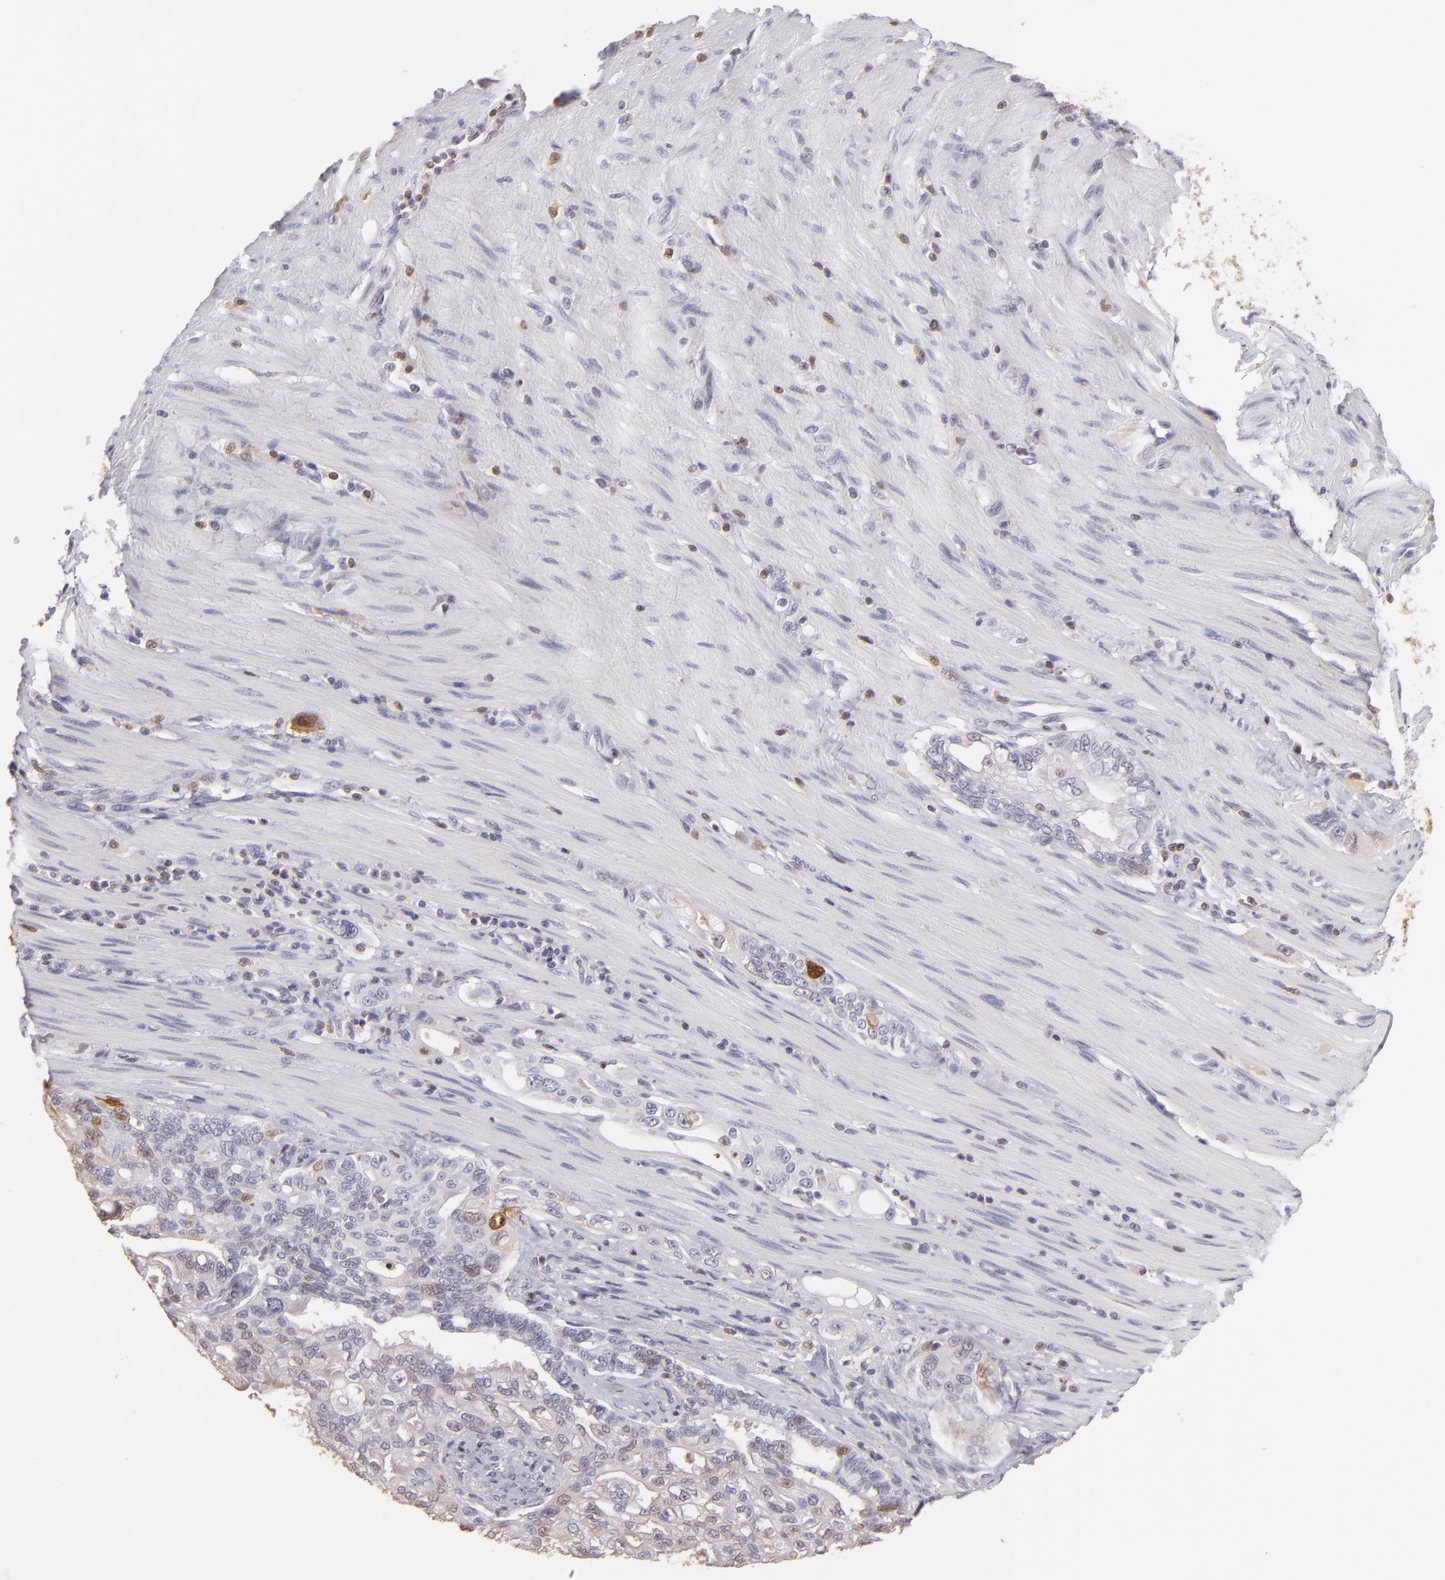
{"staining": {"intensity": "weak", "quantity": "<25%", "location": "cytoplasmic/membranous,nuclear"}, "tissue": "pancreatic cancer", "cell_type": "Tumor cells", "image_type": "cancer", "snomed": [{"axis": "morphology", "description": "Normal tissue, NOS"}, {"axis": "topography", "description": "Pancreas"}], "caption": "Tumor cells show no significant protein positivity in pancreatic cancer.", "gene": "S100A2", "patient": {"sex": "male", "age": 42}}